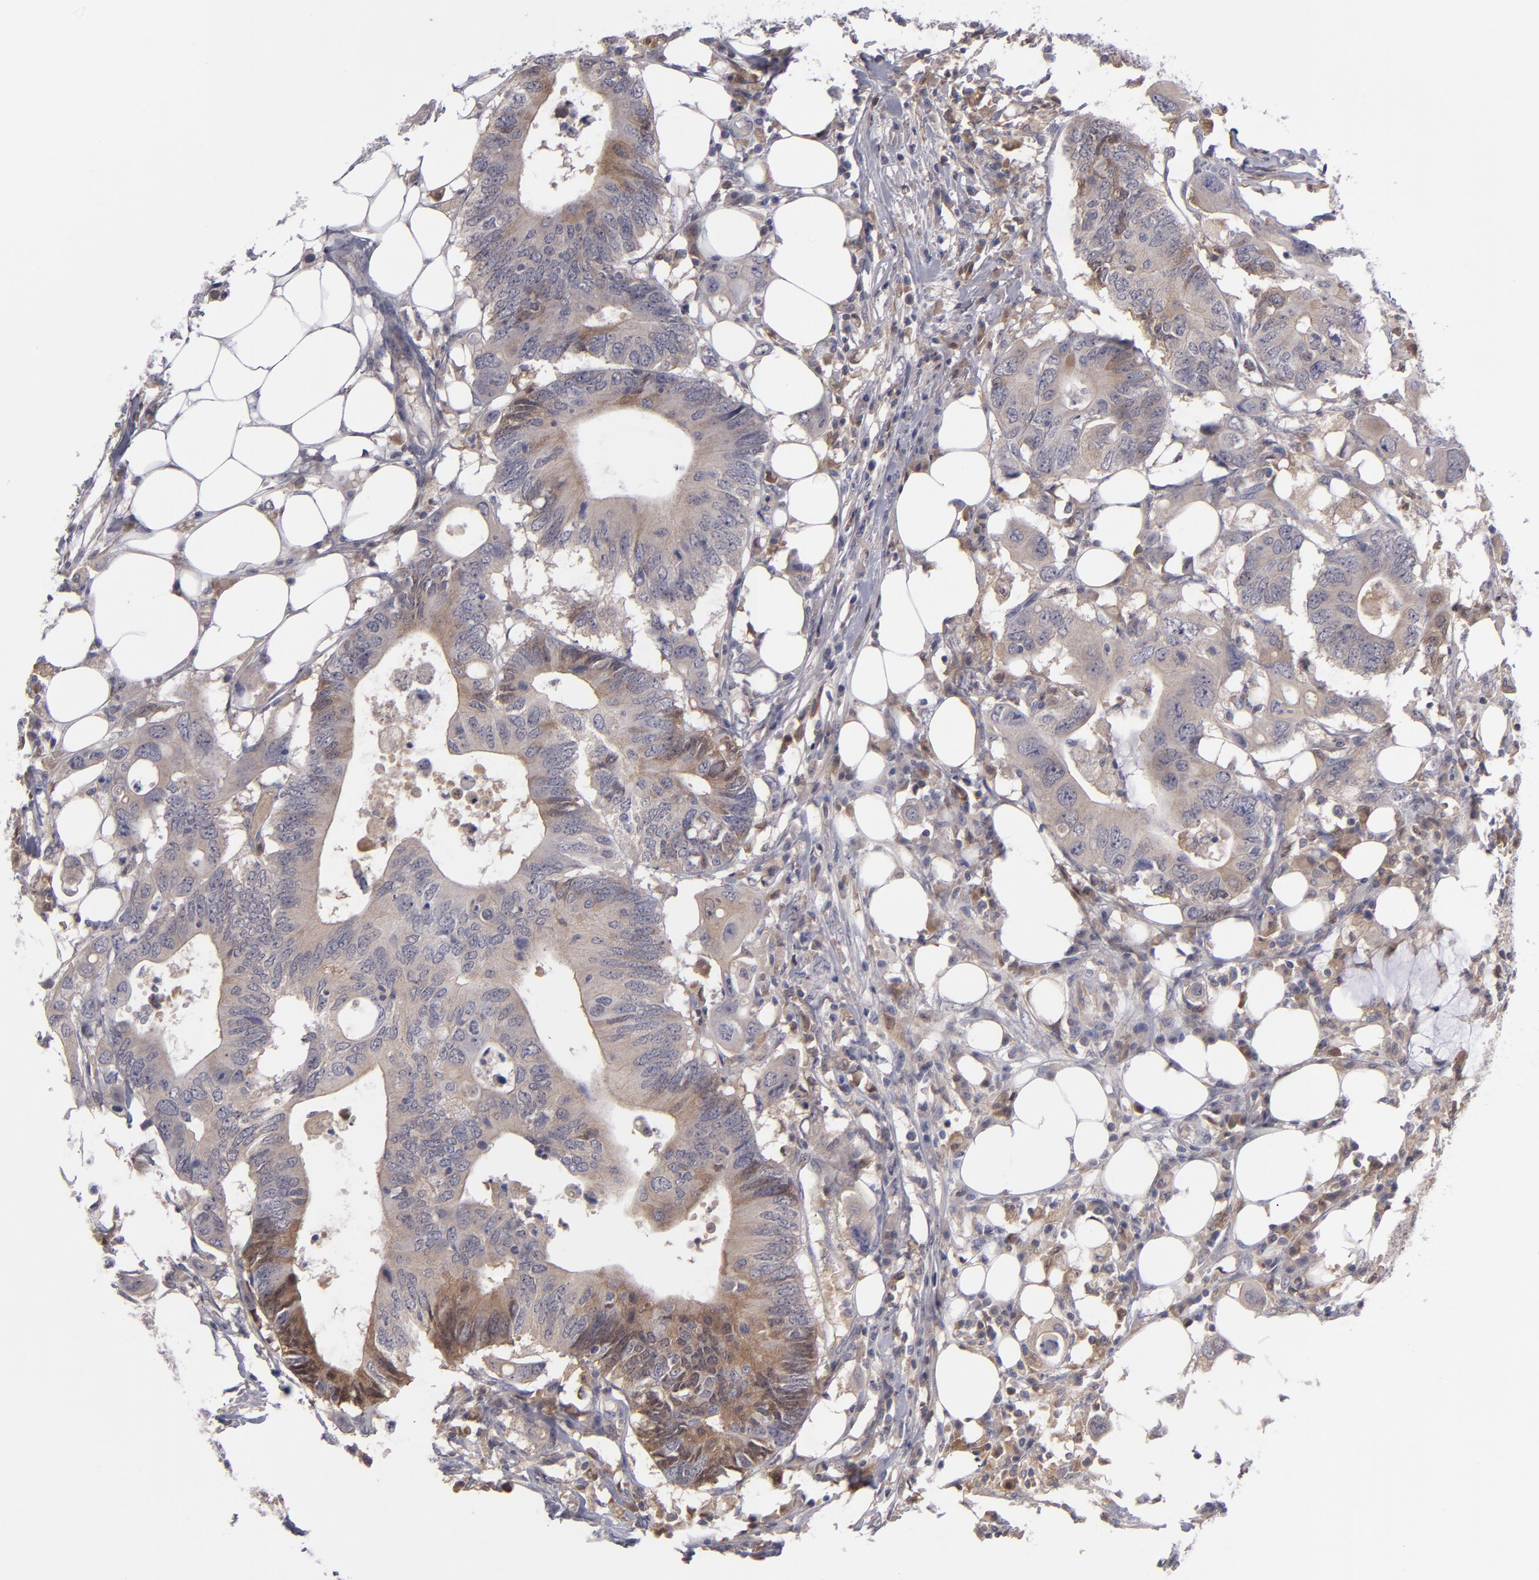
{"staining": {"intensity": "moderate", "quantity": "<25%", "location": "cytoplasmic/membranous"}, "tissue": "colorectal cancer", "cell_type": "Tumor cells", "image_type": "cancer", "snomed": [{"axis": "morphology", "description": "Adenocarcinoma, NOS"}, {"axis": "topography", "description": "Colon"}], "caption": "An image of human adenocarcinoma (colorectal) stained for a protein displays moderate cytoplasmic/membranous brown staining in tumor cells.", "gene": "ITIH4", "patient": {"sex": "male", "age": 71}}